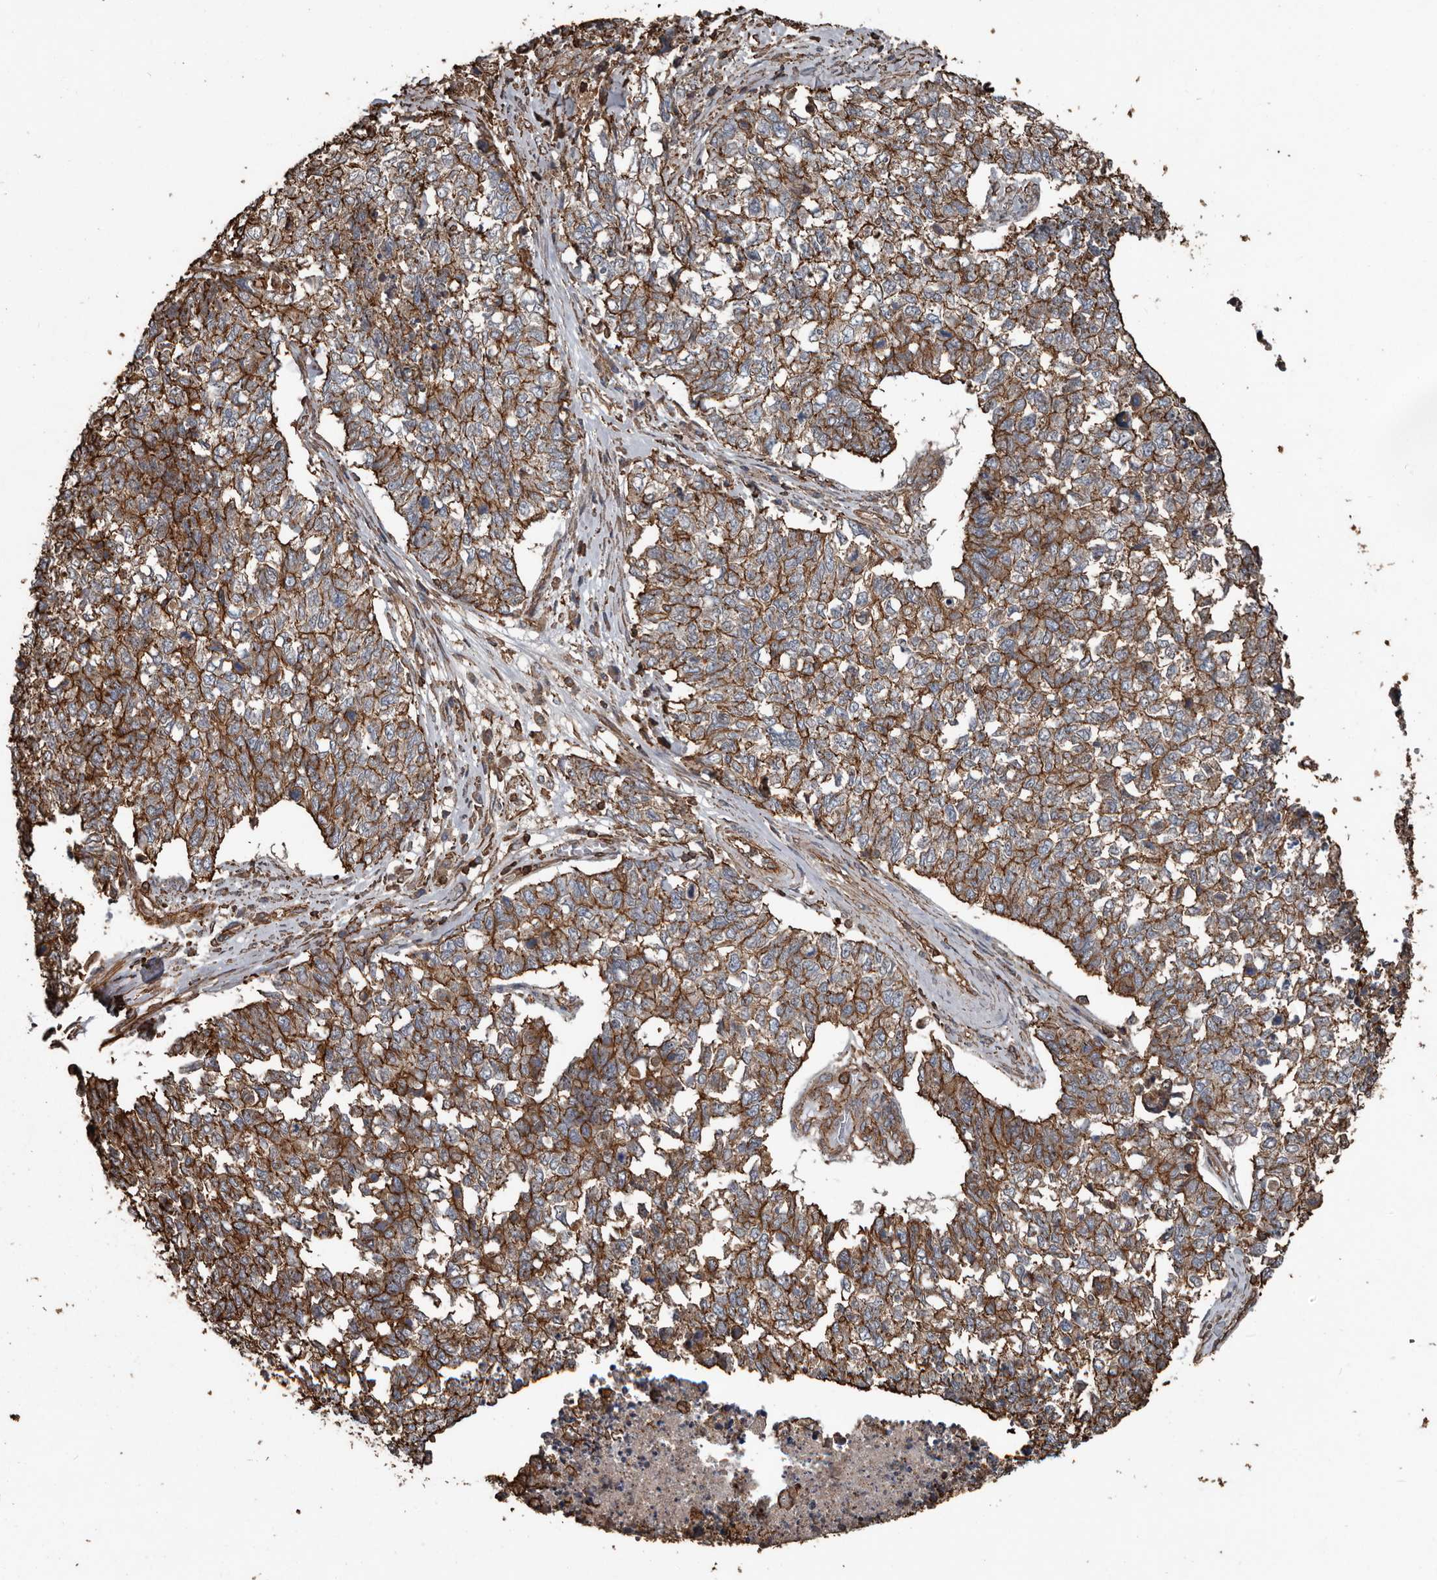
{"staining": {"intensity": "moderate", "quantity": ">75%", "location": "cytoplasmic/membranous"}, "tissue": "cervical cancer", "cell_type": "Tumor cells", "image_type": "cancer", "snomed": [{"axis": "morphology", "description": "Squamous cell carcinoma, NOS"}, {"axis": "topography", "description": "Cervix"}], "caption": "Immunohistochemical staining of human cervical cancer displays moderate cytoplasmic/membranous protein positivity in approximately >75% of tumor cells.", "gene": "DENND6B", "patient": {"sex": "female", "age": 63}}